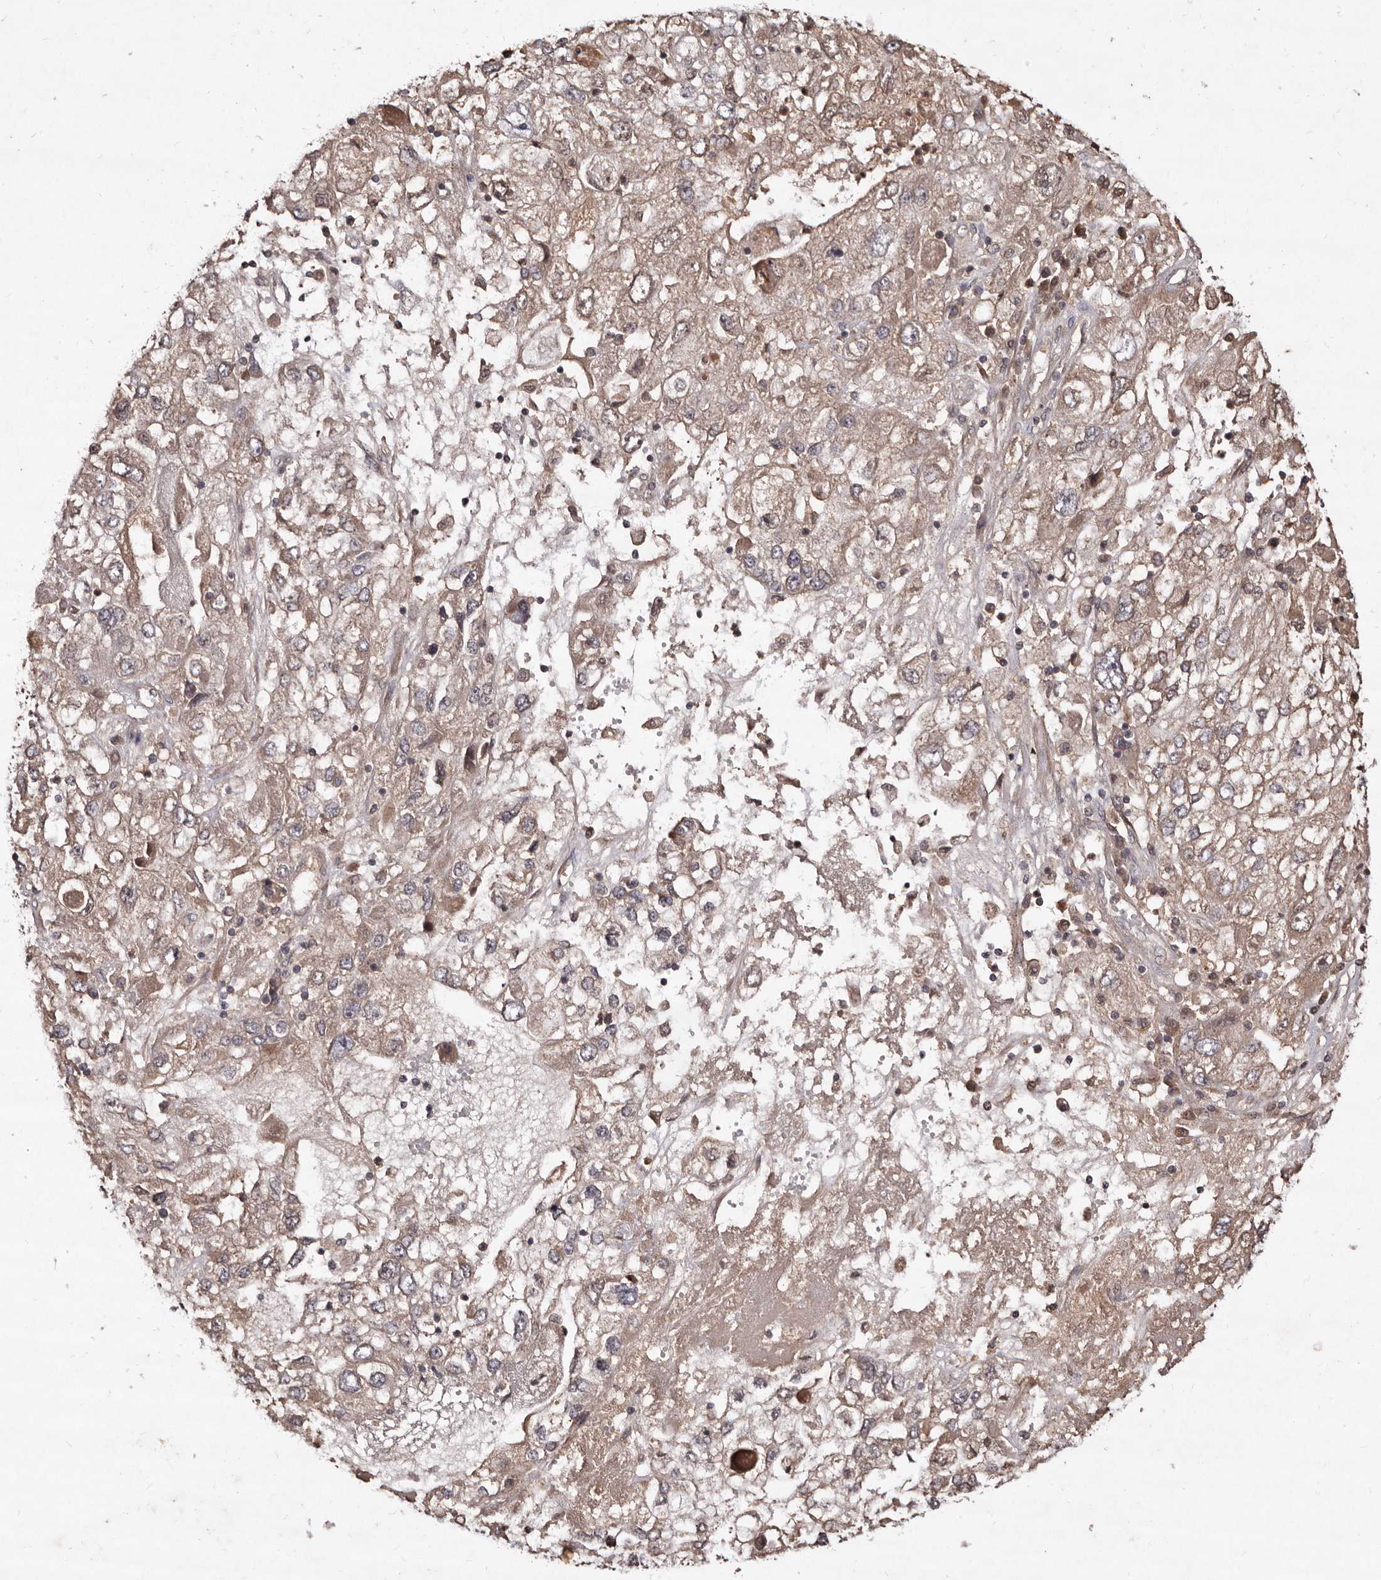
{"staining": {"intensity": "weak", "quantity": ">75%", "location": "cytoplasmic/membranous"}, "tissue": "endometrial cancer", "cell_type": "Tumor cells", "image_type": "cancer", "snomed": [{"axis": "morphology", "description": "Adenocarcinoma, NOS"}, {"axis": "topography", "description": "Endometrium"}], "caption": "The immunohistochemical stain shows weak cytoplasmic/membranous staining in tumor cells of endometrial cancer (adenocarcinoma) tissue.", "gene": "LCORL", "patient": {"sex": "female", "age": 49}}